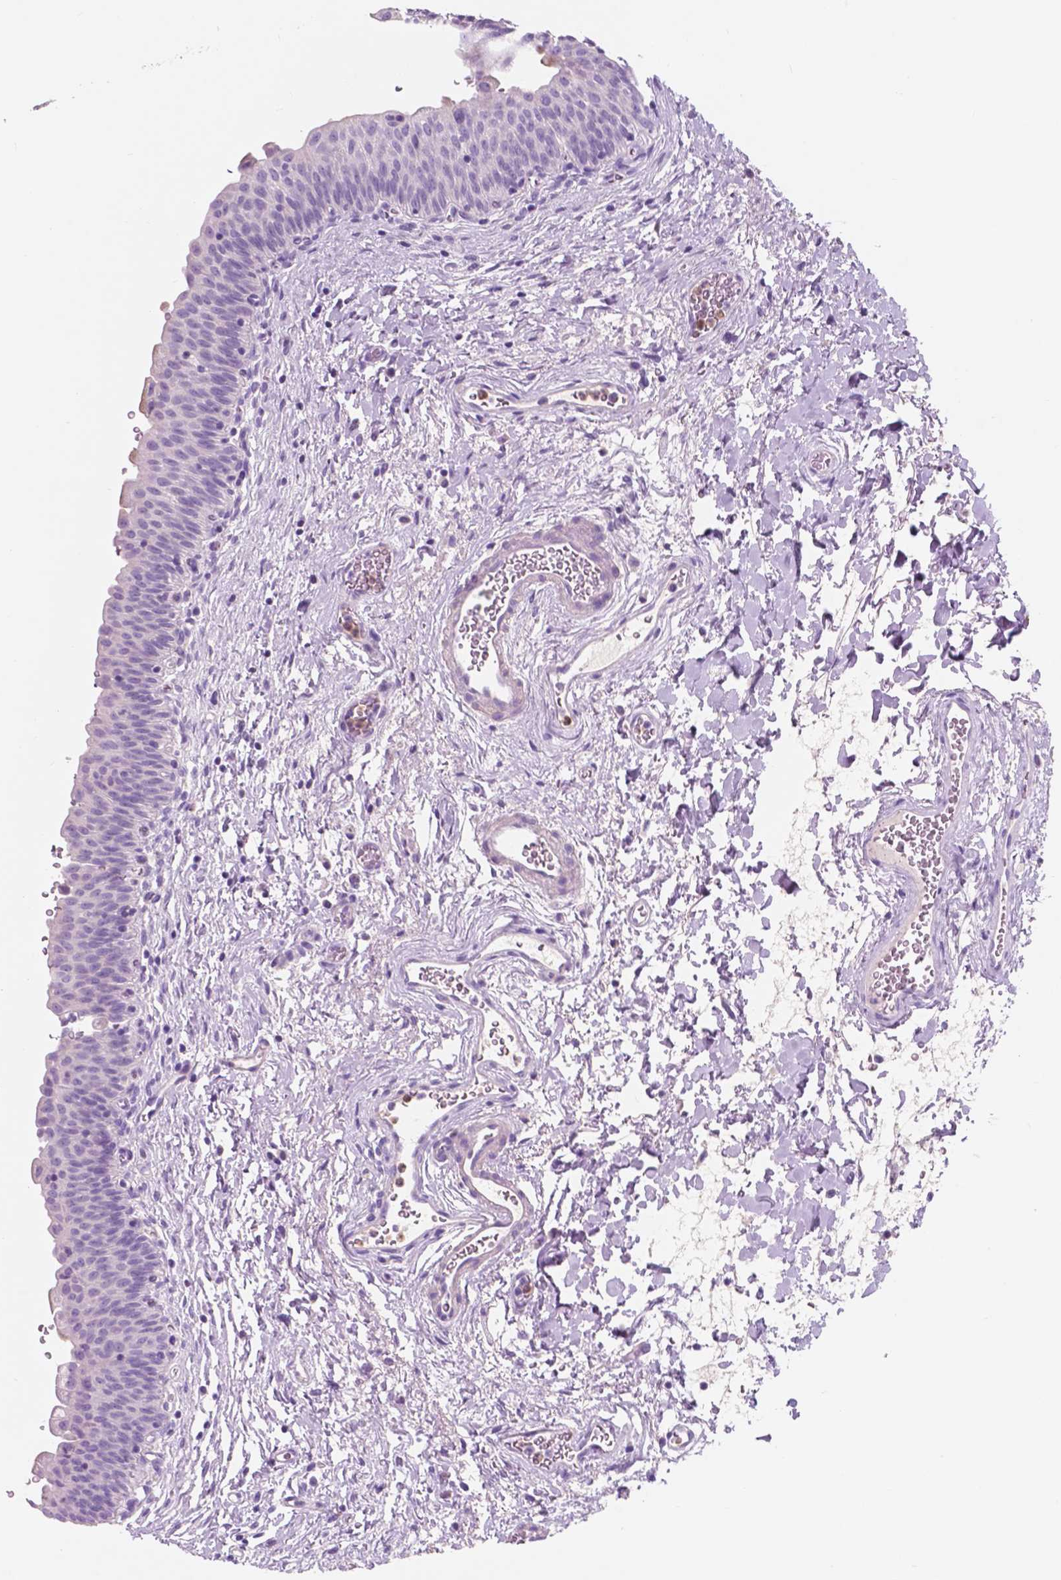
{"staining": {"intensity": "moderate", "quantity": "<25%", "location": "cytoplasmic/membranous"}, "tissue": "urinary bladder", "cell_type": "Urothelial cells", "image_type": "normal", "snomed": [{"axis": "morphology", "description": "Normal tissue, NOS"}, {"axis": "topography", "description": "Urinary bladder"}], "caption": "Protein expression analysis of unremarkable urinary bladder shows moderate cytoplasmic/membranous staining in about <25% of urothelial cells. (DAB IHC, brown staining for protein, blue staining for nuclei).", "gene": "CUZD1", "patient": {"sex": "male", "age": 56}}